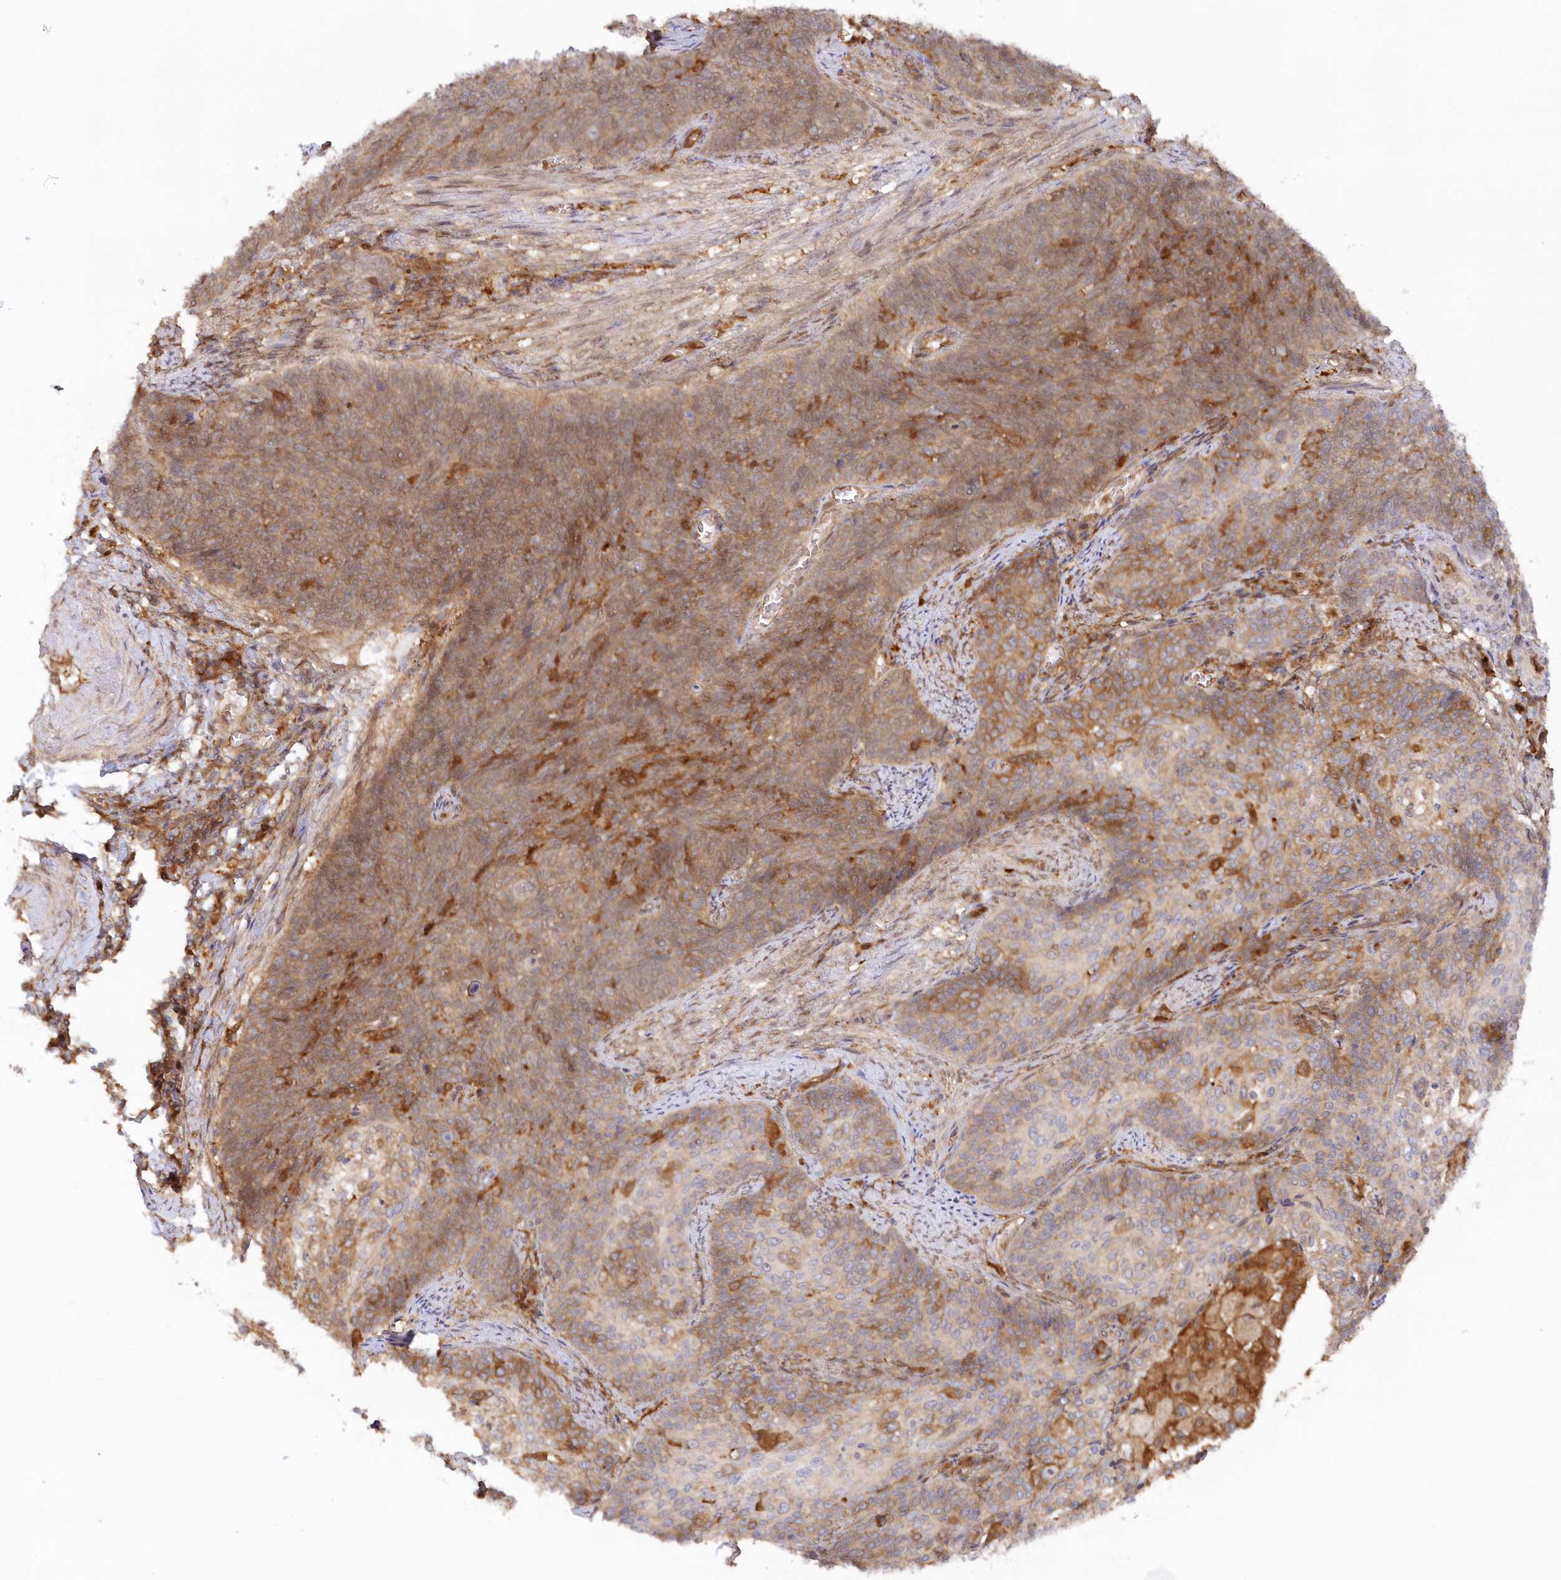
{"staining": {"intensity": "moderate", "quantity": "25%-75%", "location": "cytoplasmic/membranous"}, "tissue": "cervical cancer", "cell_type": "Tumor cells", "image_type": "cancer", "snomed": [{"axis": "morphology", "description": "Squamous cell carcinoma, NOS"}, {"axis": "topography", "description": "Cervix"}], "caption": "A medium amount of moderate cytoplasmic/membranous positivity is present in approximately 25%-75% of tumor cells in cervical cancer (squamous cell carcinoma) tissue.", "gene": "GBE1", "patient": {"sex": "female", "age": 39}}